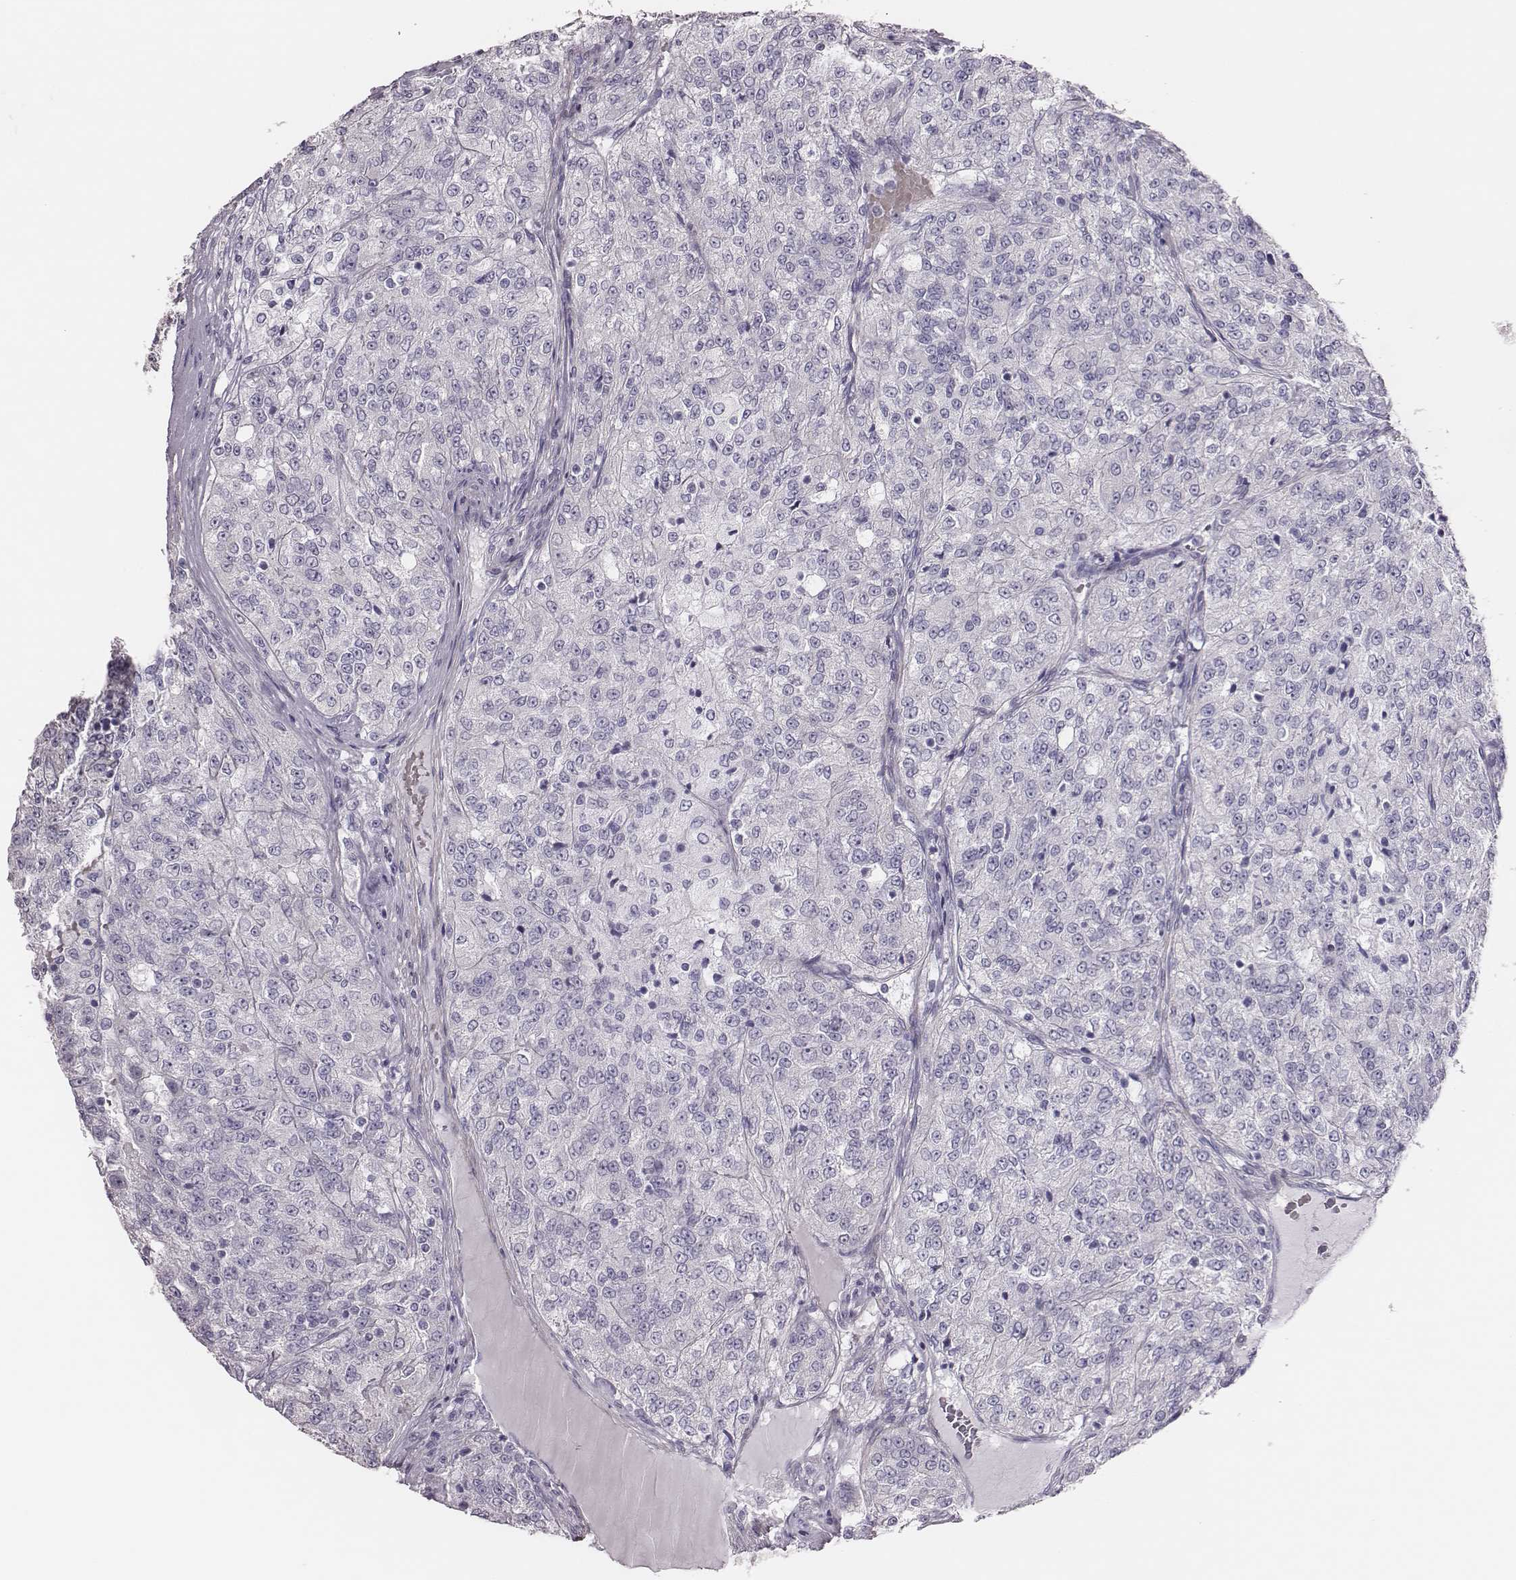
{"staining": {"intensity": "negative", "quantity": "none", "location": "none"}, "tissue": "renal cancer", "cell_type": "Tumor cells", "image_type": "cancer", "snomed": [{"axis": "morphology", "description": "Adenocarcinoma, NOS"}, {"axis": "topography", "description": "Kidney"}], "caption": "This is an immunohistochemistry histopathology image of human renal cancer (adenocarcinoma). There is no staining in tumor cells.", "gene": "SCML2", "patient": {"sex": "female", "age": 63}}